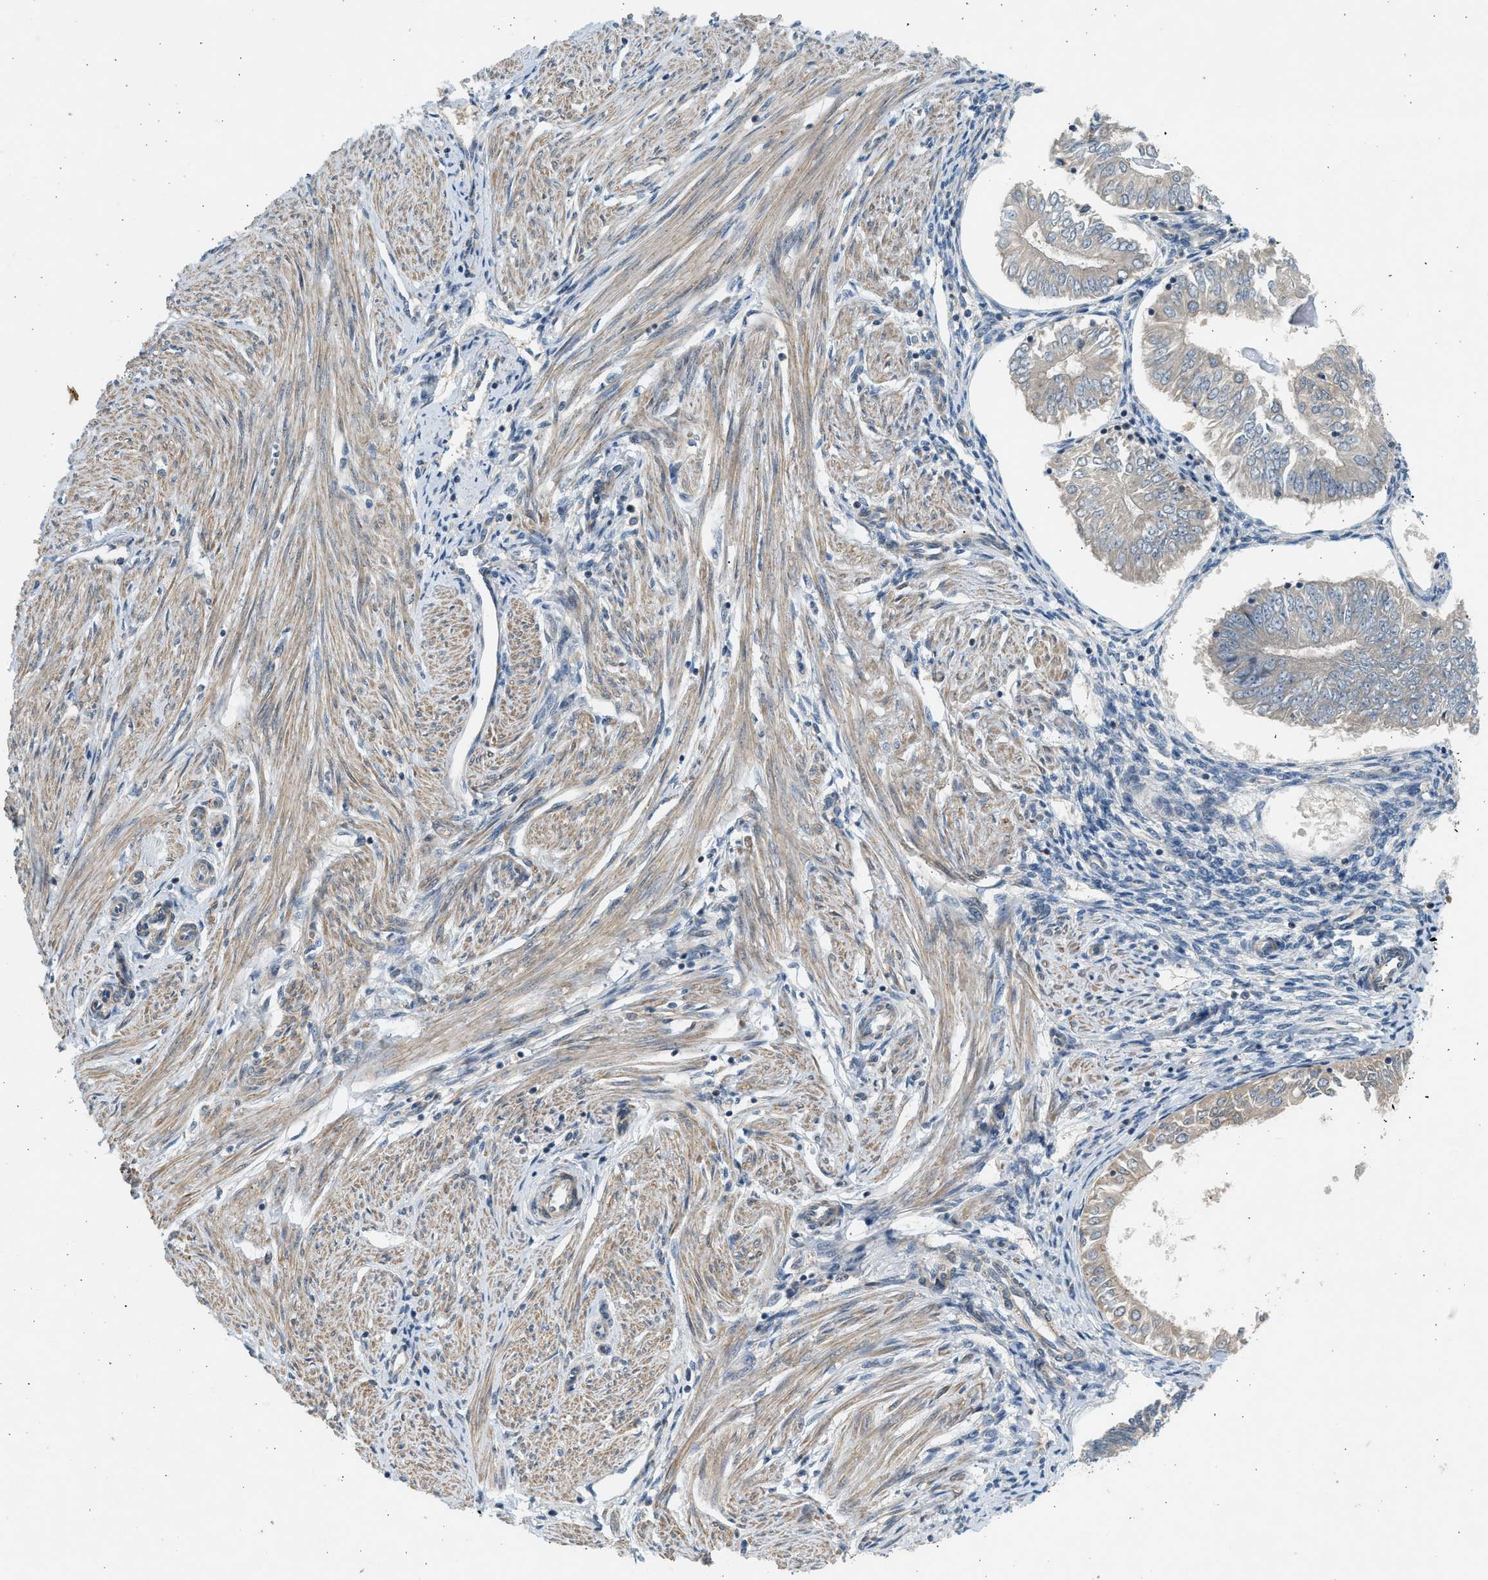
{"staining": {"intensity": "weak", "quantity": "<25%", "location": "cytoplasmic/membranous"}, "tissue": "endometrial cancer", "cell_type": "Tumor cells", "image_type": "cancer", "snomed": [{"axis": "morphology", "description": "Adenocarcinoma, NOS"}, {"axis": "topography", "description": "Endometrium"}], "caption": "IHC of endometrial cancer displays no expression in tumor cells.", "gene": "KDELR2", "patient": {"sex": "female", "age": 53}}